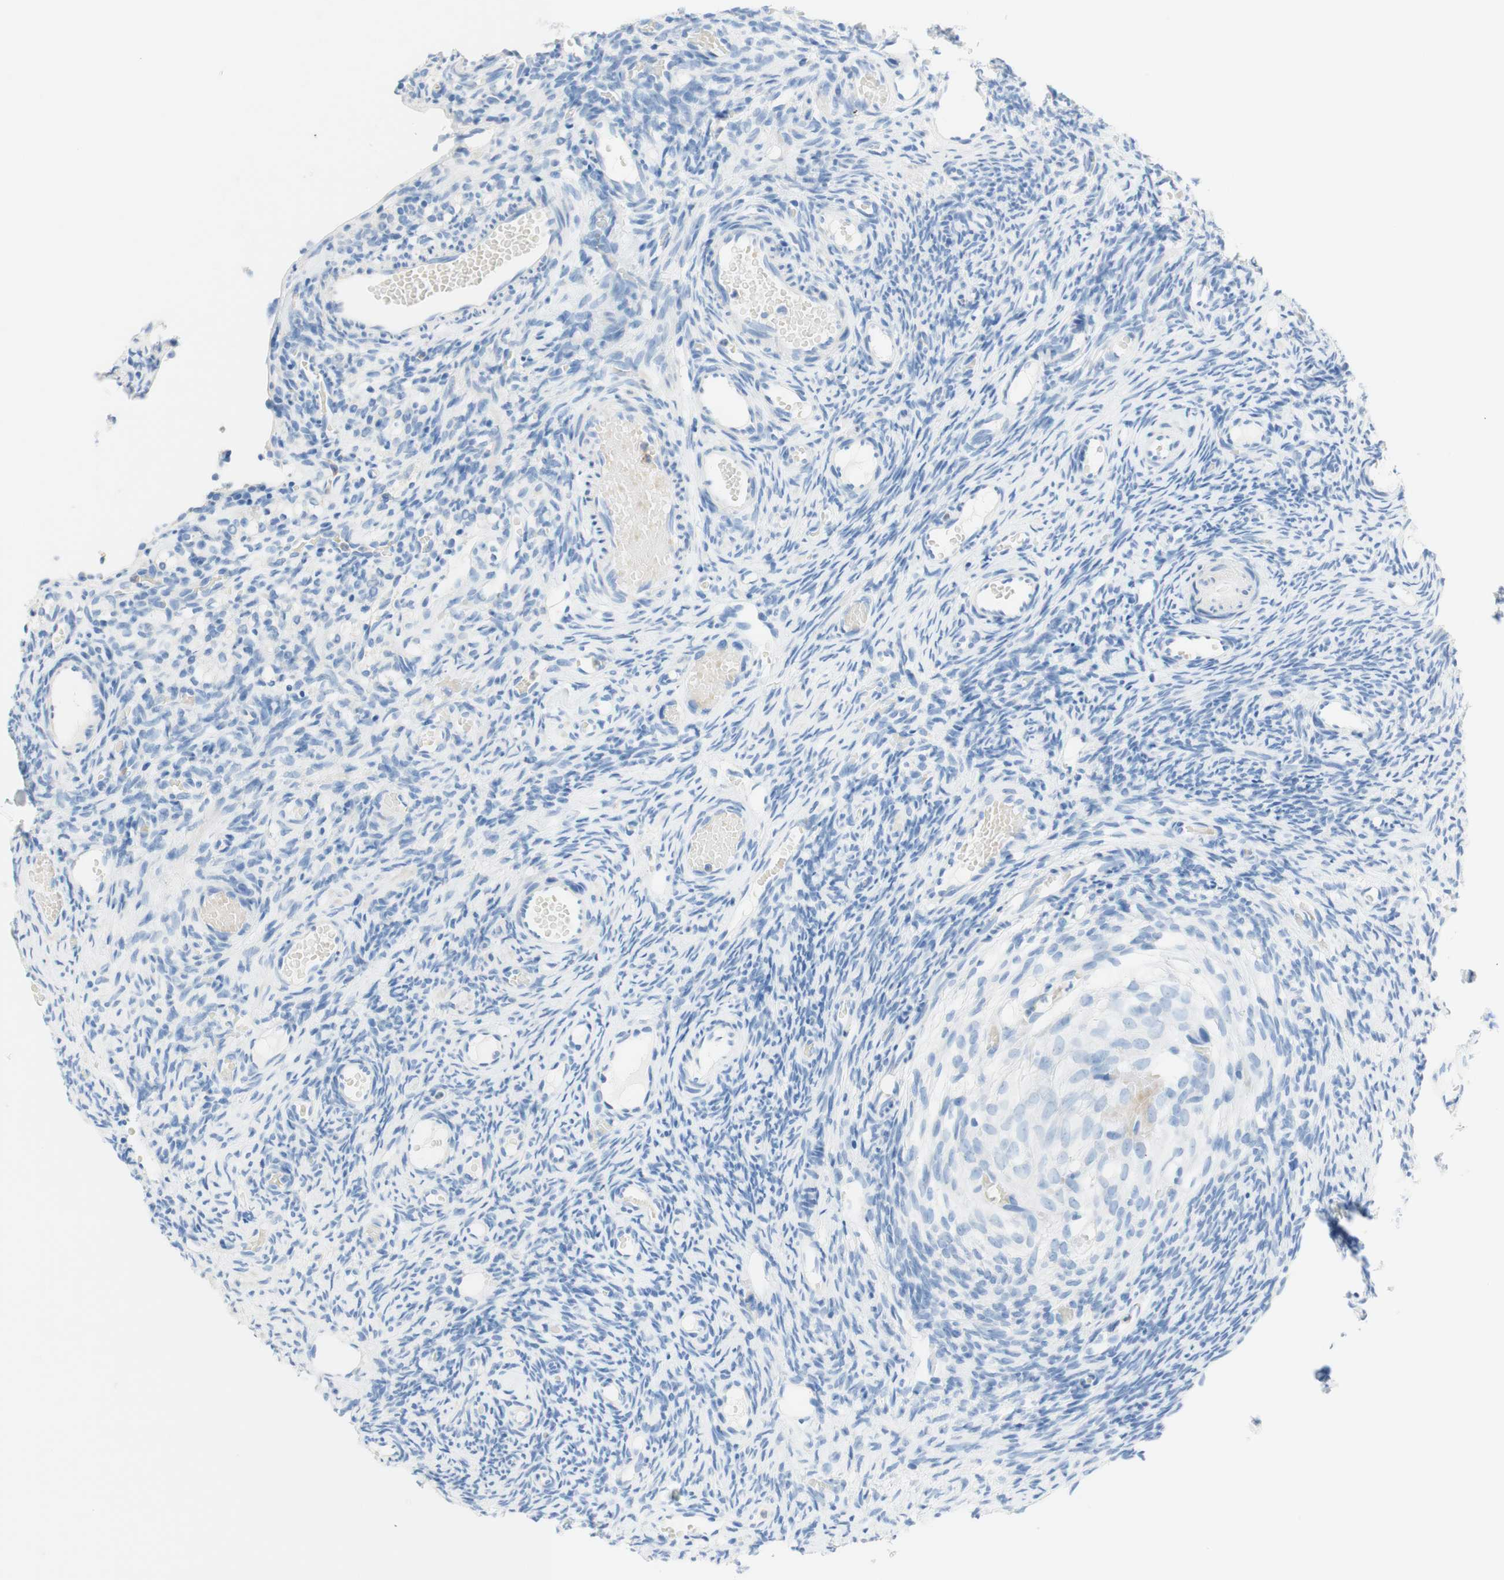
{"staining": {"intensity": "negative", "quantity": "none", "location": "none"}, "tissue": "ovary", "cell_type": "Ovarian stroma cells", "image_type": "normal", "snomed": [{"axis": "morphology", "description": "Normal tissue, NOS"}, {"axis": "topography", "description": "Ovary"}], "caption": "Human ovary stained for a protein using immunohistochemistry (IHC) shows no expression in ovarian stroma cells.", "gene": "CEACAM1", "patient": {"sex": "female", "age": 35}}